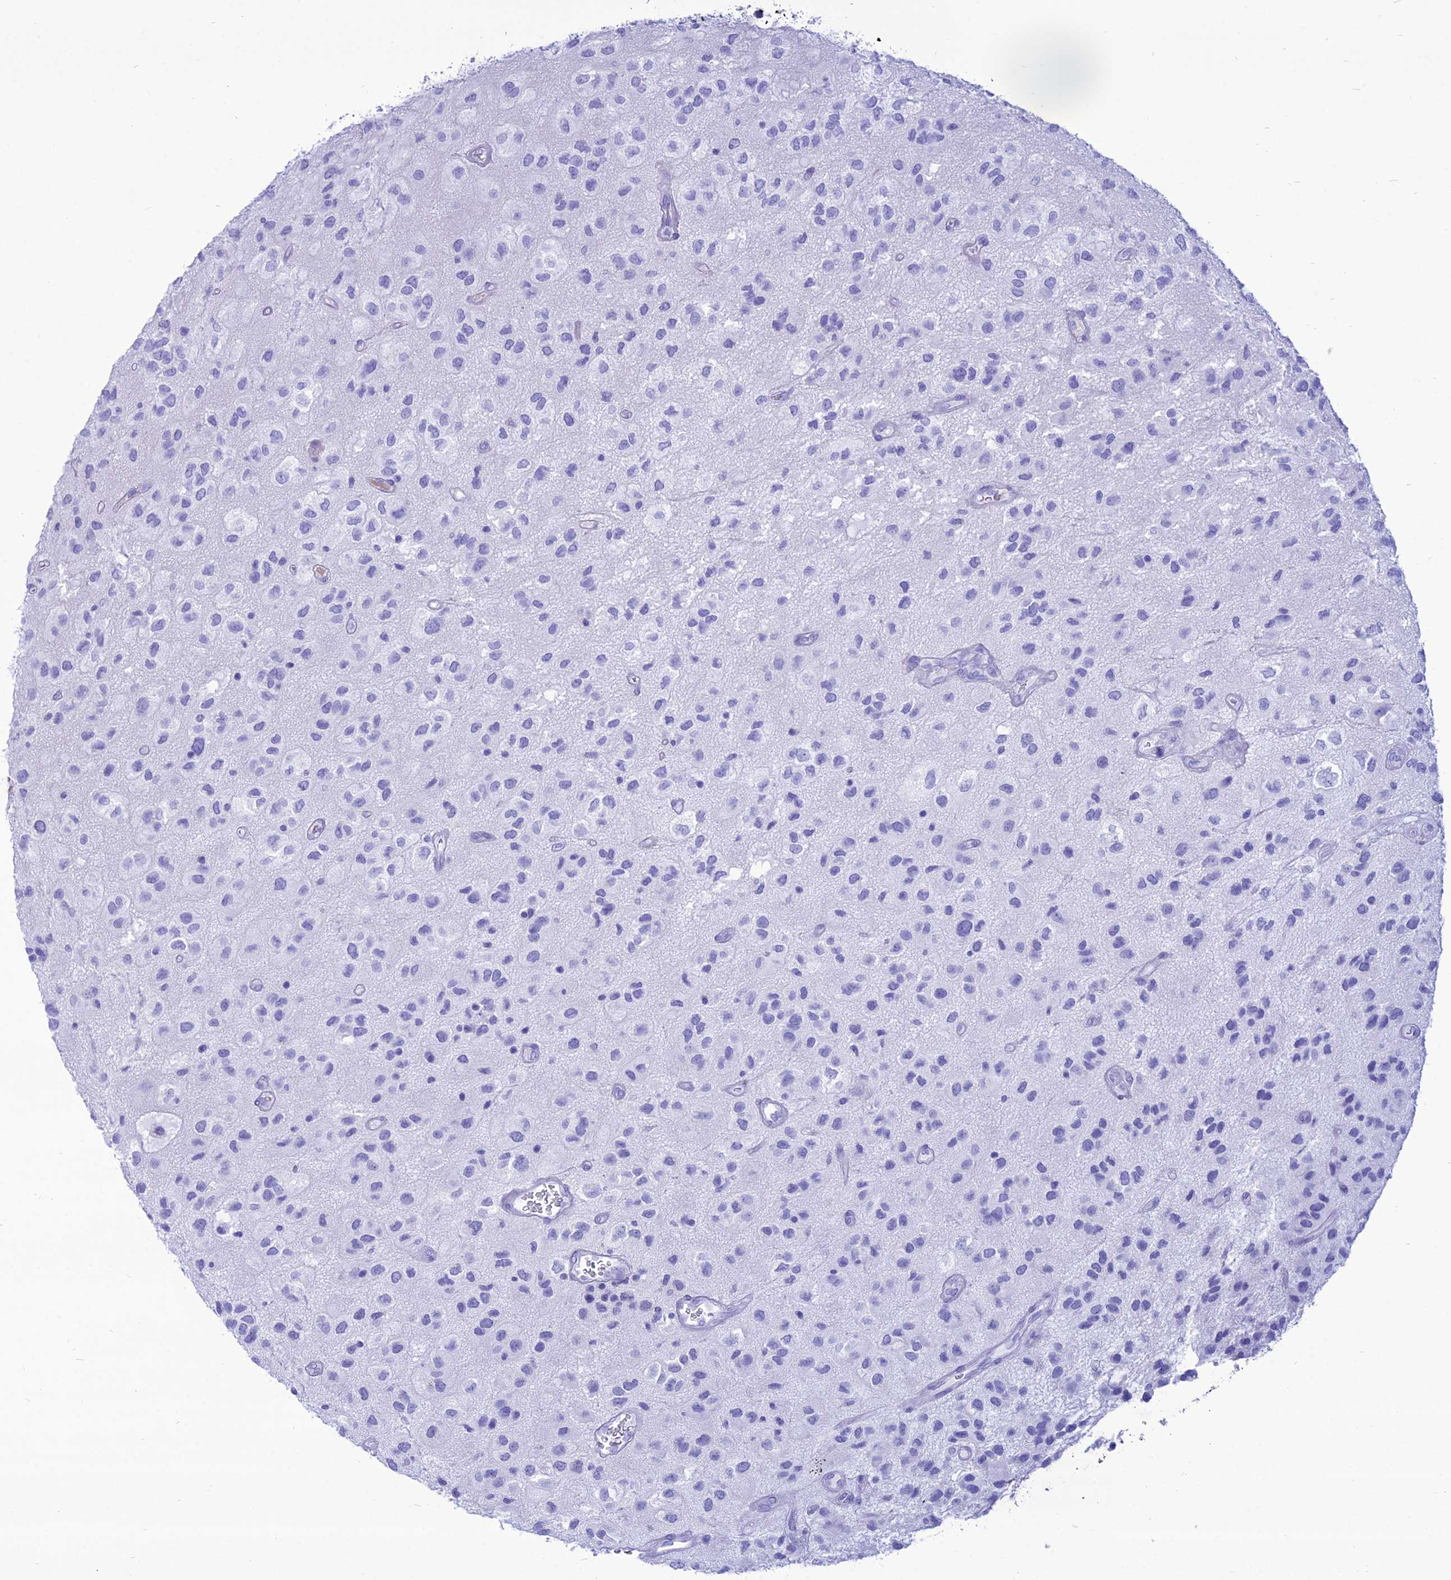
{"staining": {"intensity": "negative", "quantity": "none", "location": "none"}, "tissue": "glioma", "cell_type": "Tumor cells", "image_type": "cancer", "snomed": [{"axis": "morphology", "description": "Glioma, malignant, Low grade"}, {"axis": "topography", "description": "Brain"}], "caption": "An IHC histopathology image of glioma is shown. There is no staining in tumor cells of glioma.", "gene": "PNMA5", "patient": {"sex": "male", "age": 66}}